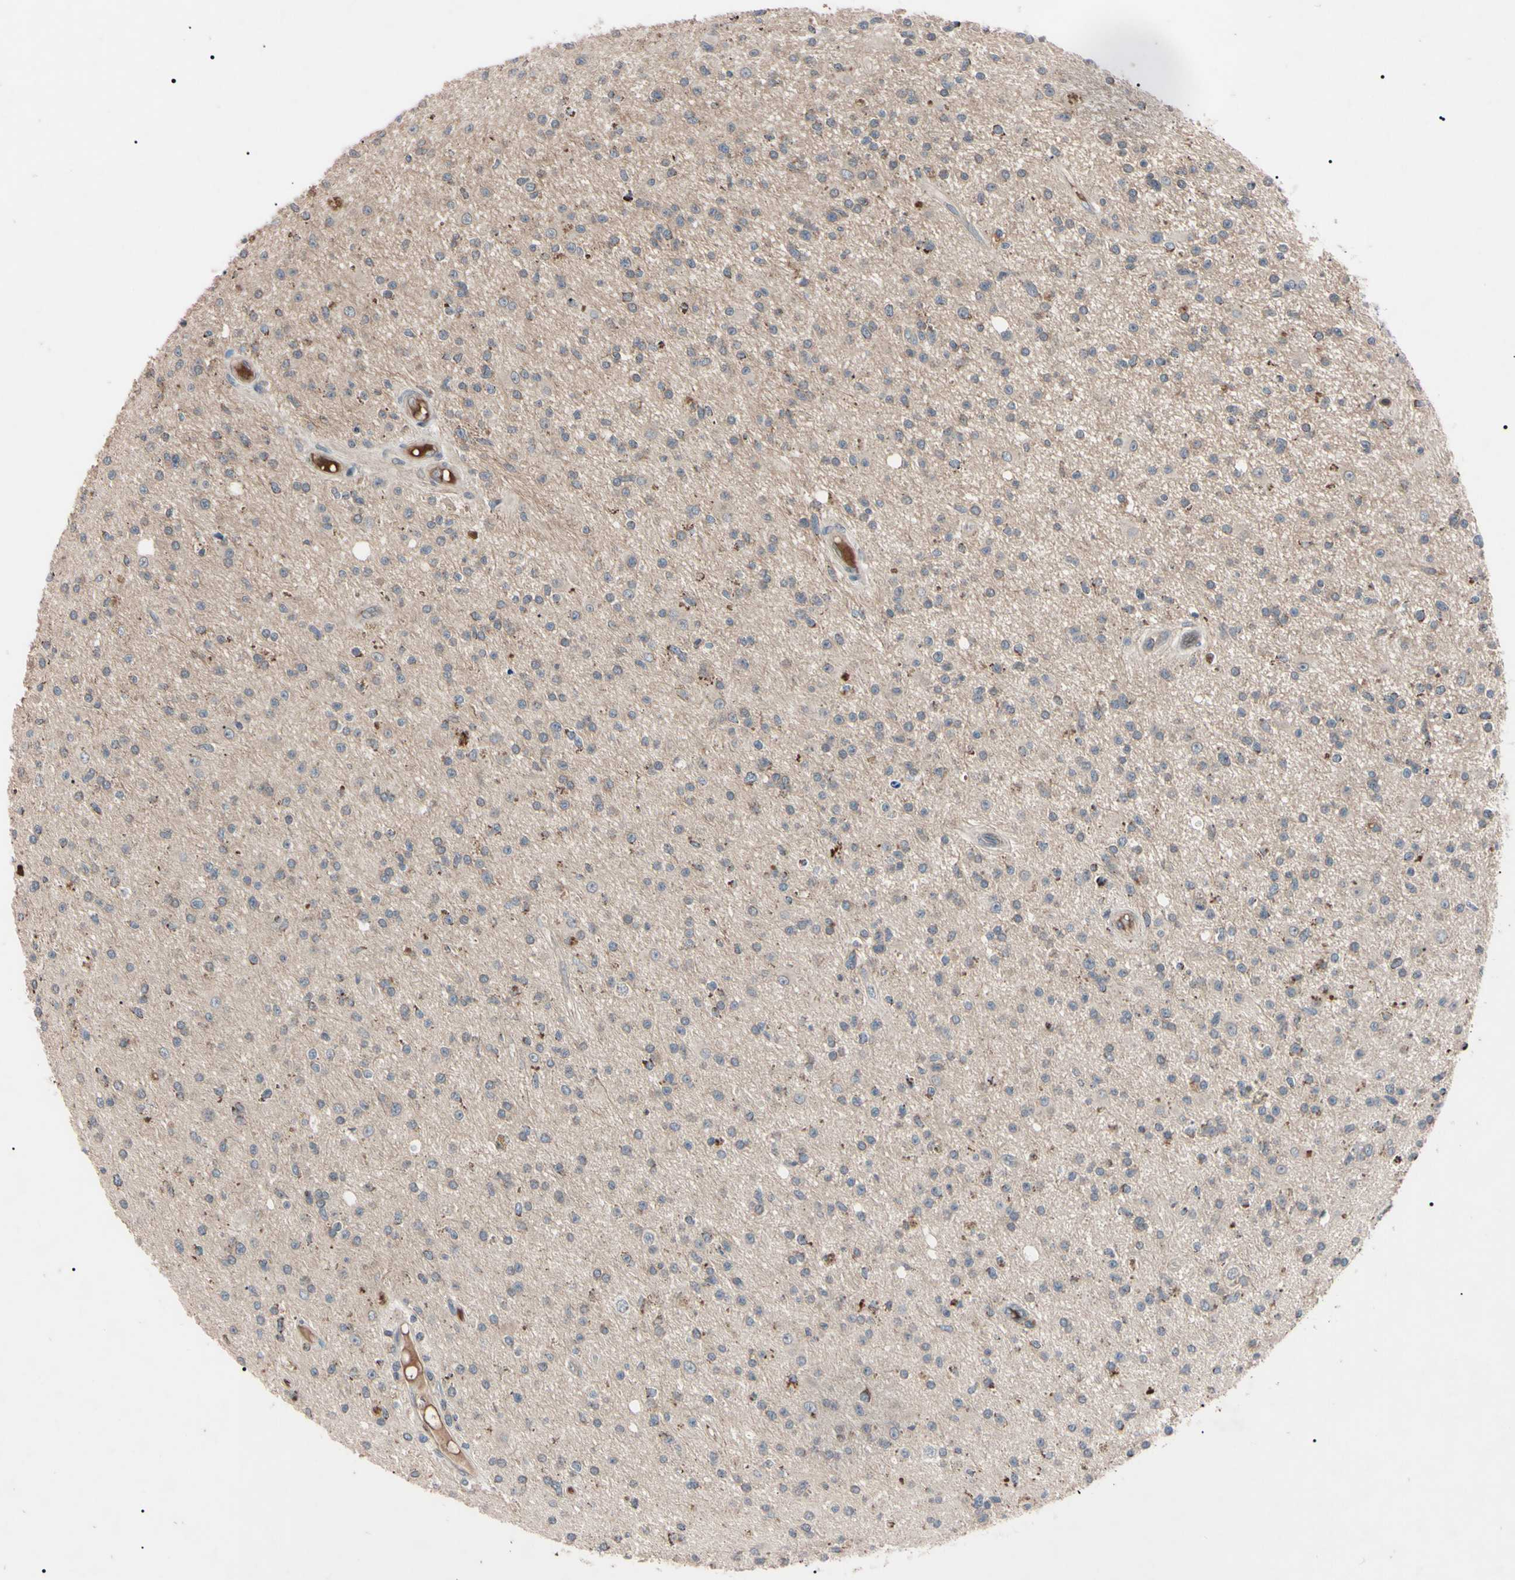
{"staining": {"intensity": "weak", "quantity": ">75%", "location": "cytoplasmic/membranous"}, "tissue": "glioma", "cell_type": "Tumor cells", "image_type": "cancer", "snomed": [{"axis": "morphology", "description": "Glioma, malignant, High grade"}, {"axis": "topography", "description": "Brain"}], "caption": "Protein staining of glioma tissue reveals weak cytoplasmic/membranous positivity in about >75% of tumor cells.", "gene": "TNFRSF1A", "patient": {"sex": "male", "age": 33}}